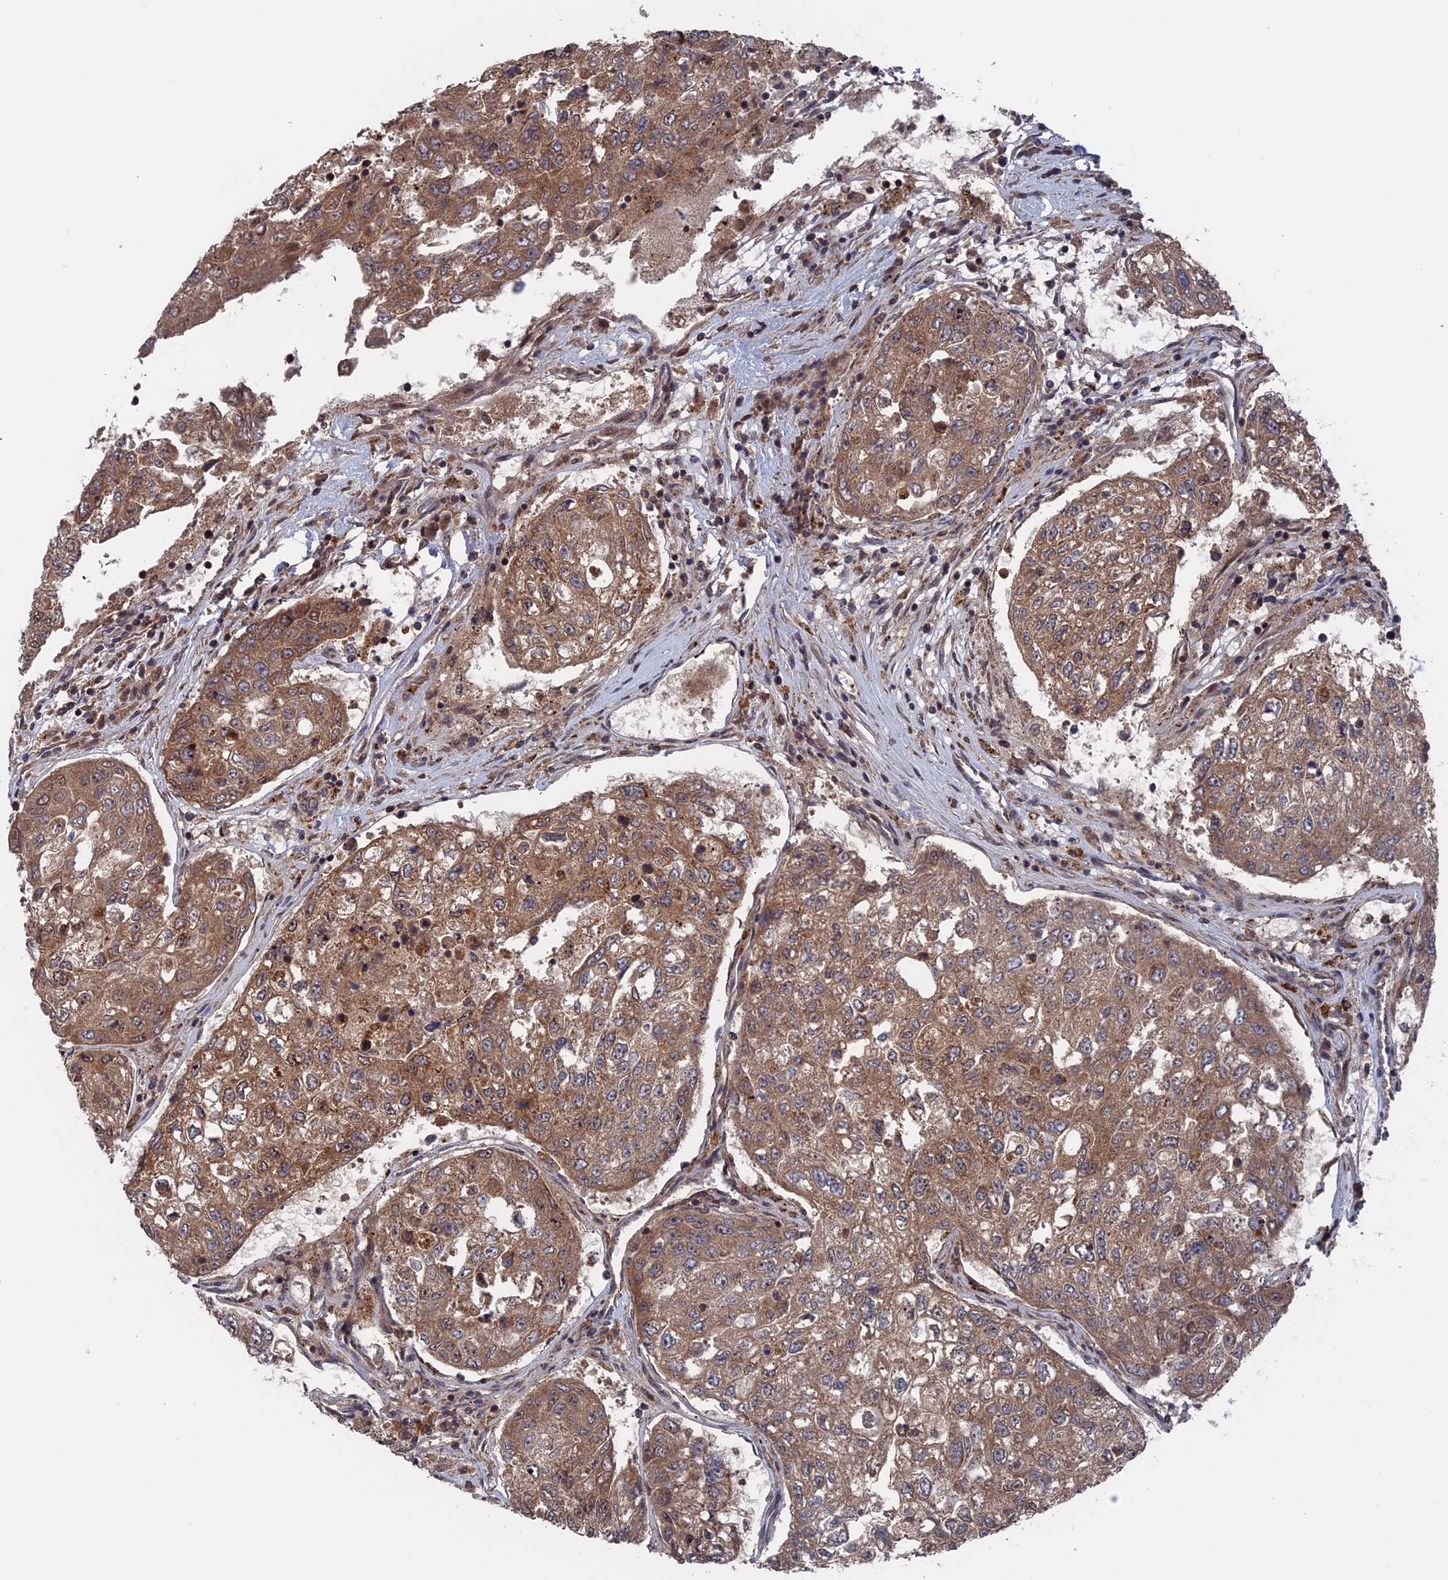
{"staining": {"intensity": "moderate", "quantity": ">75%", "location": "cytoplasmic/membranous"}, "tissue": "urothelial cancer", "cell_type": "Tumor cells", "image_type": "cancer", "snomed": [{"axis": "morphology", "description": "Urothelial carcinoma, High grade"}, {"axis": "topography", "description": "Lymph node"}, {"axis": "topography", "description": "Urinary bladder"}], "caption": "The immunohistochemical stain labels moderate cytoplasmic/membranous positivity in tumor cells of urothelial cancer tissue.", "gene": "PLA2G15", "patient": {"sex": "male", "age": 51}}